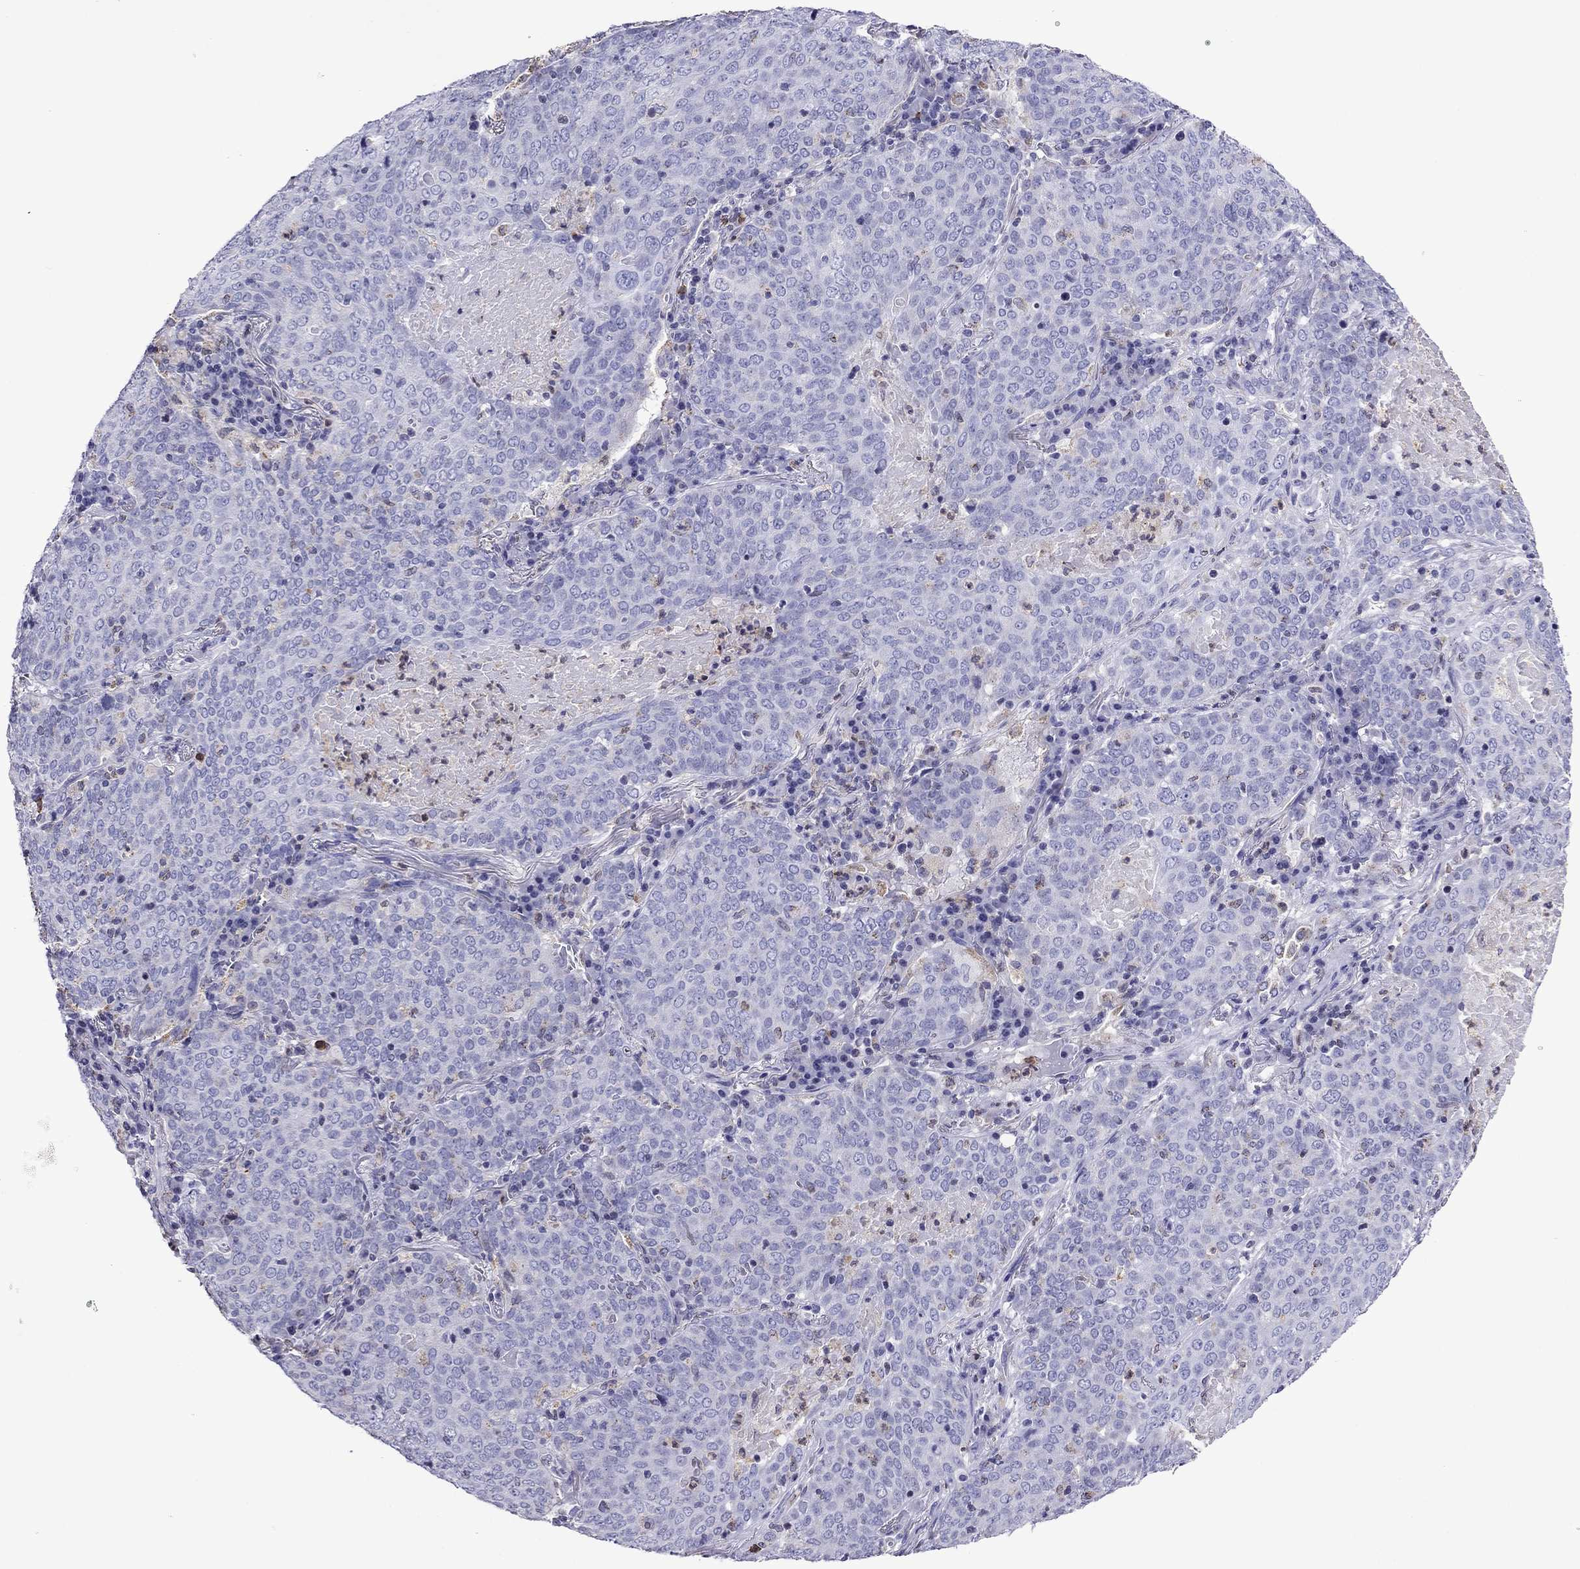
{"staining": {"intensity": "negative", "quantity": "none", "location": "none"}, "tissue": "lung cancer", "cell_type": "Tumor cells", "image_type": "cancer", "snomed": [{"axis": "morphology", "description": "Squamous cell carcinoma, NOS"}, {"axis": "topography", "description": "Lung"}], "caption": "Immunohistochemistry micrograph of human lung squamous cell carcinoma stained for a protein (brown), which displays no expression in tumor cells.", "gene": "SCG2", "patient": {"sex": "male", "age": 82}}